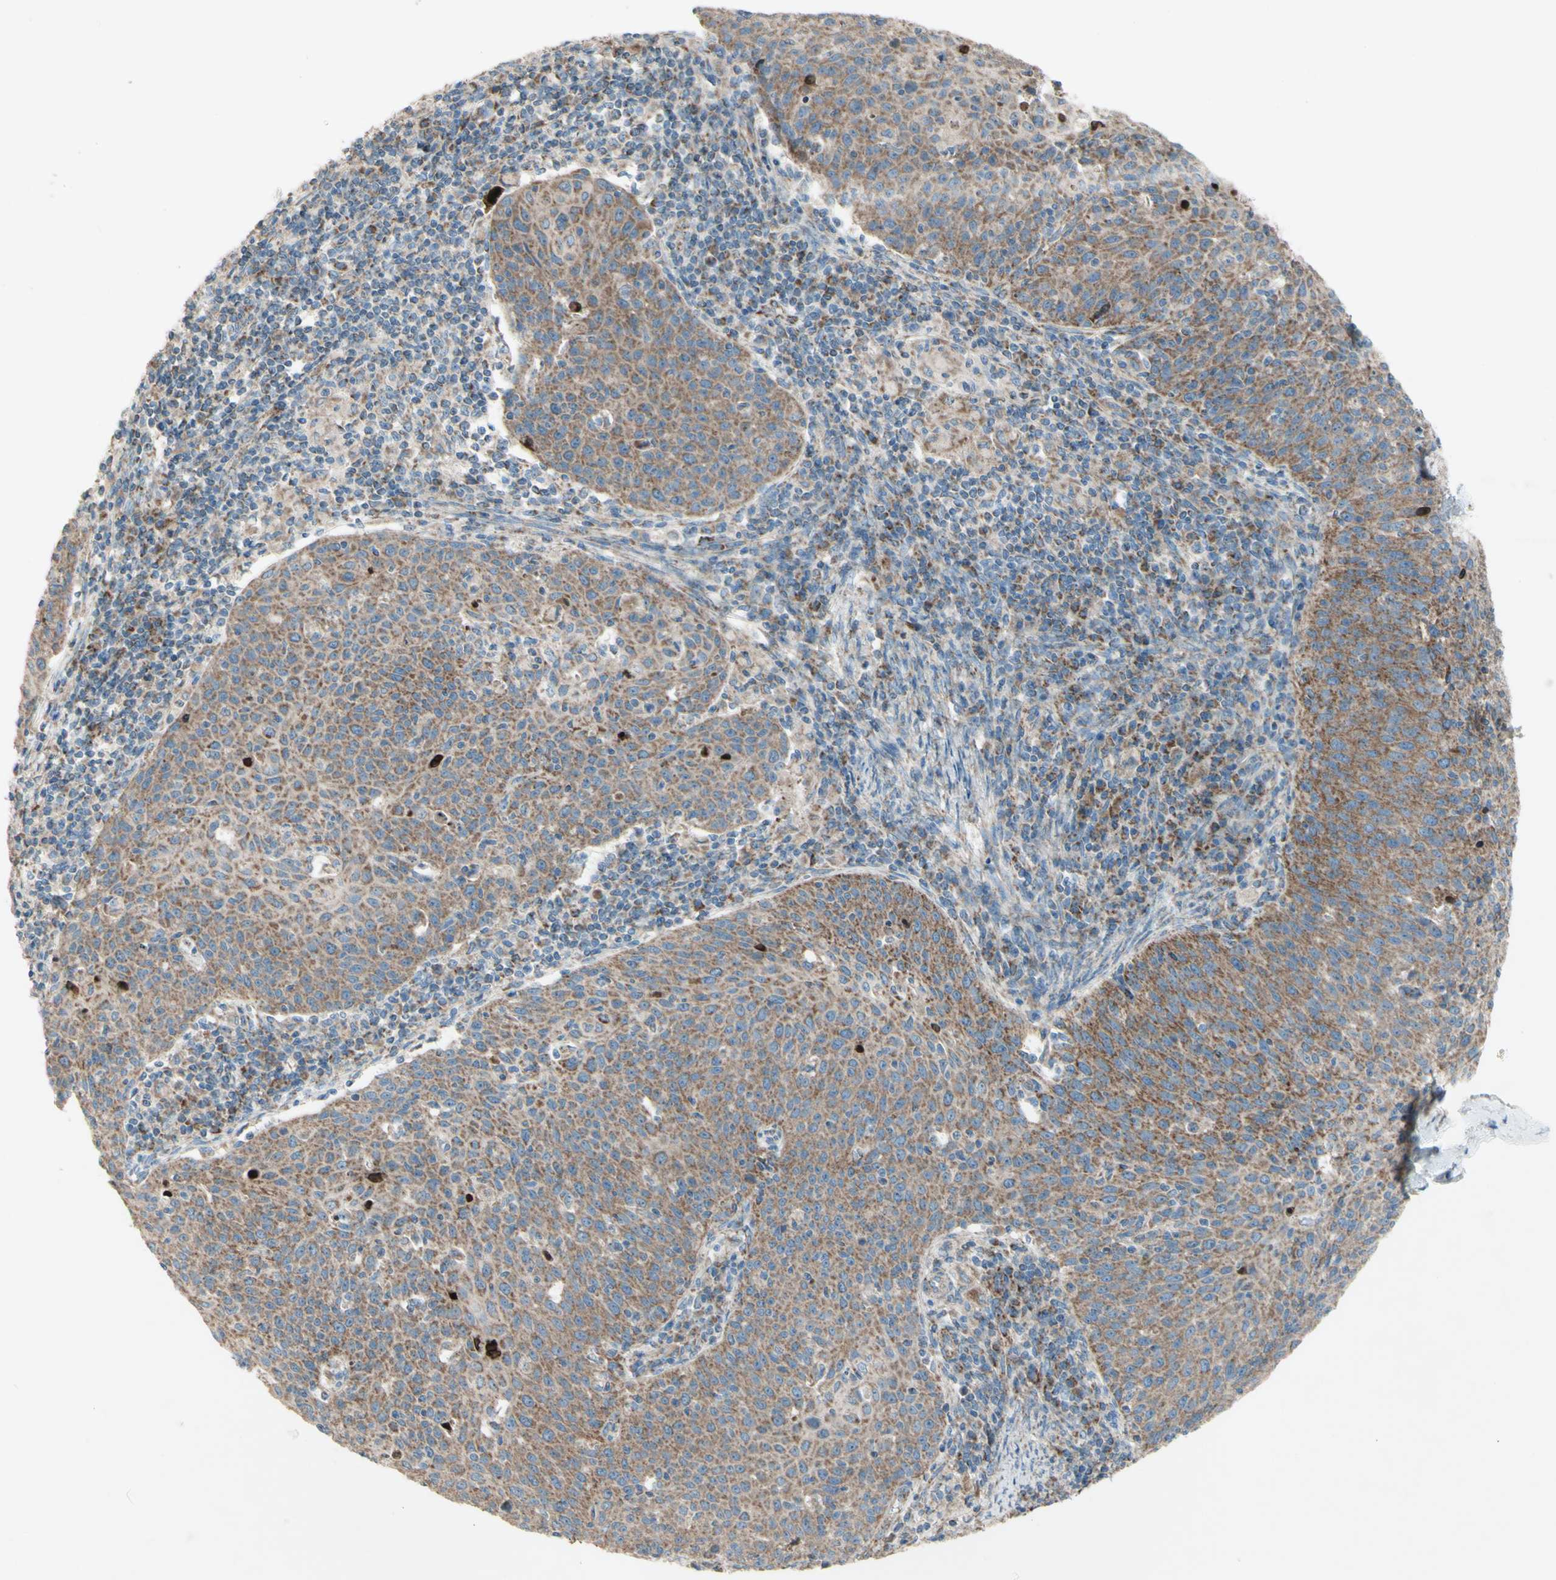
{"staining": {"intensity": "moderate", "quantity": ">75%", "location": "cytoplasmic/membranous"}, "tissue": "cervical cancer", "cell_type": "Tumor cells", "image_type": "cancer", "snomed": [{"axis": "morphology", "description": "Squamous cell carcinoma, NOS"}, {"axis": "topography", "description": "Cervix"}], "caption": "Tumor cells exhibit moderate cytoplasmic/membranous positivity in about >75% of cells in cervical squamous cell carcinoma.", "gene": "RHOT1", "patient": {"sex": "female", "age": 38}}